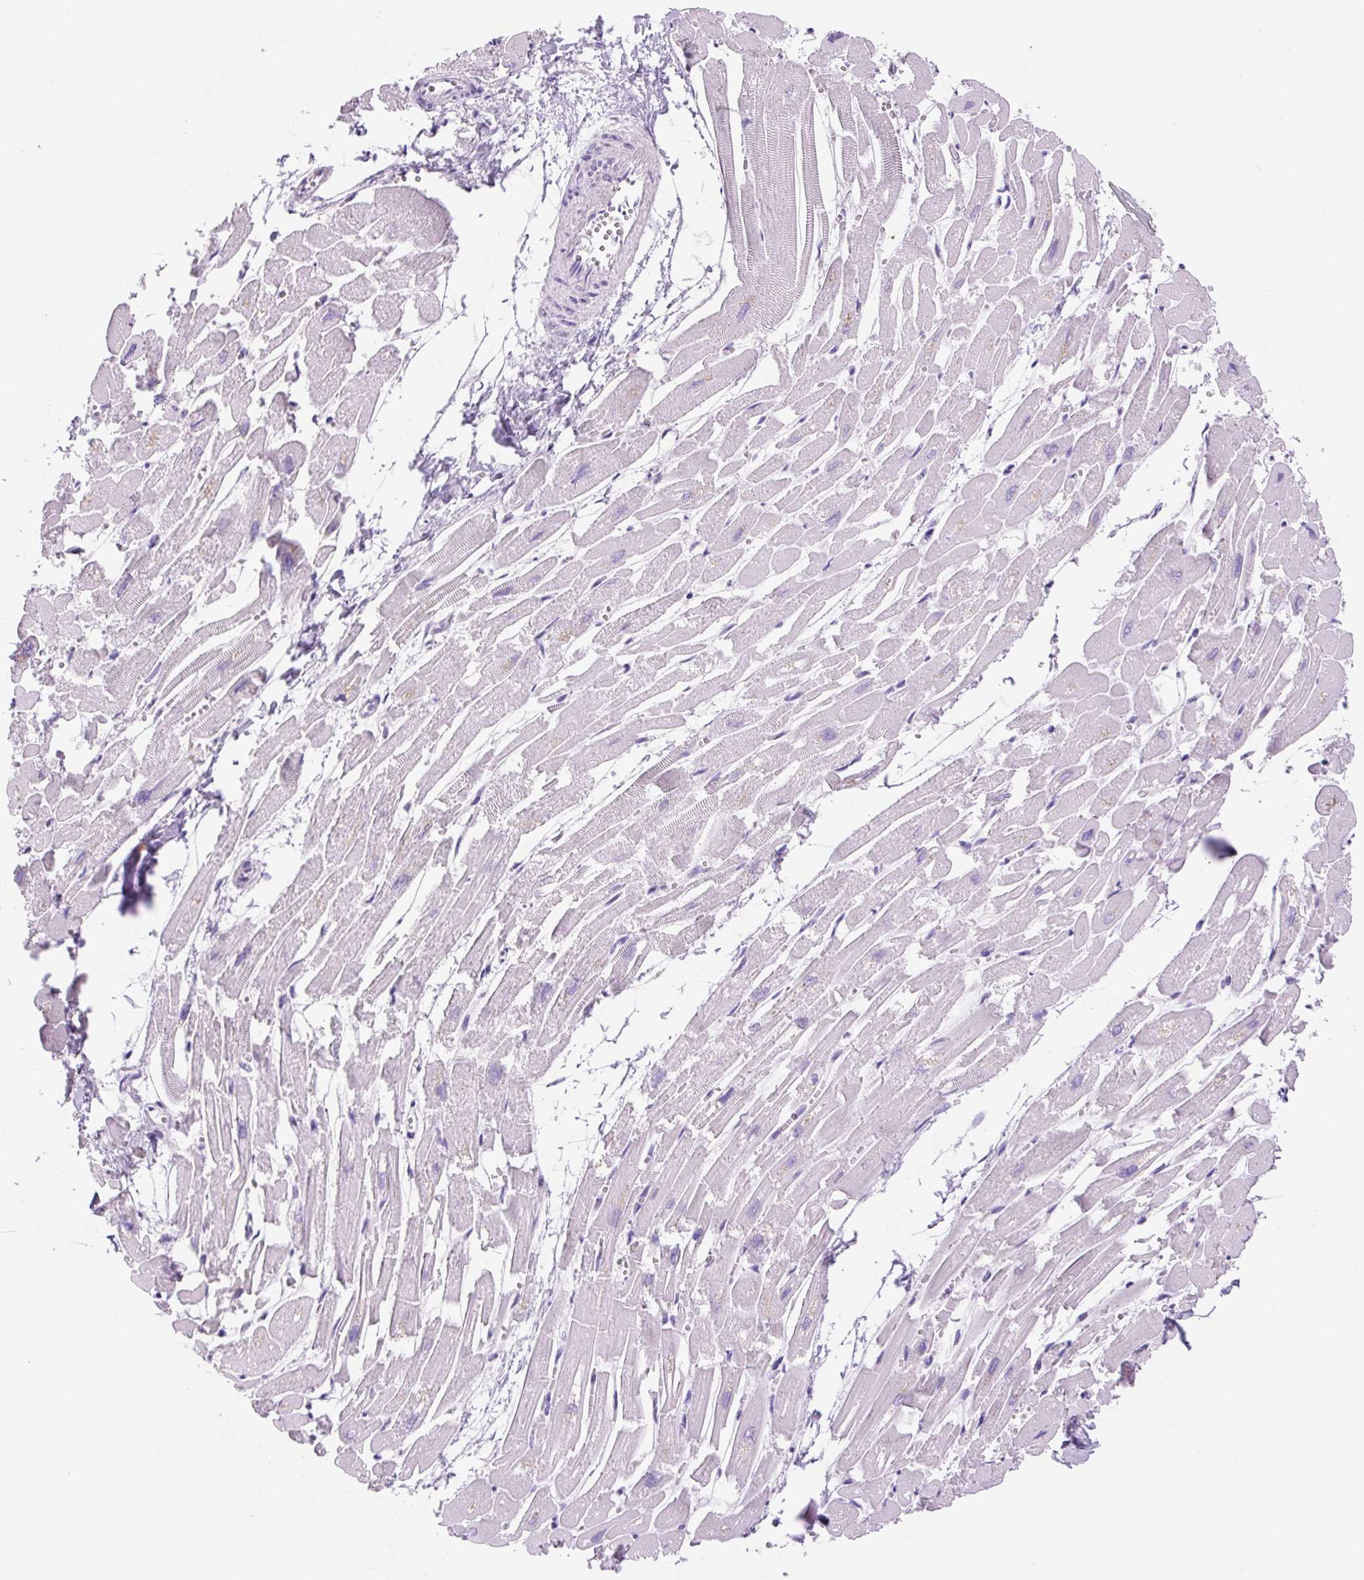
{"staining": {"intensity": "negative", "quantity": "none", "location": "none"}, "tissue": "heart muscle", "cell_type": "Cardiomyocytes", "image_type": "normal", "snomed": [{"axis": "morphology", "description": "Normal tissue, NOS"}, {"axis": "topography", "description": "Heart"}], "caption": "Heart muscle stained for a protein using immunohistochemistry (IHC) exhibits no staining cardiomyocytes.", "gene": "PRRT1", "patient": {"sex": "male", "age": 54}}